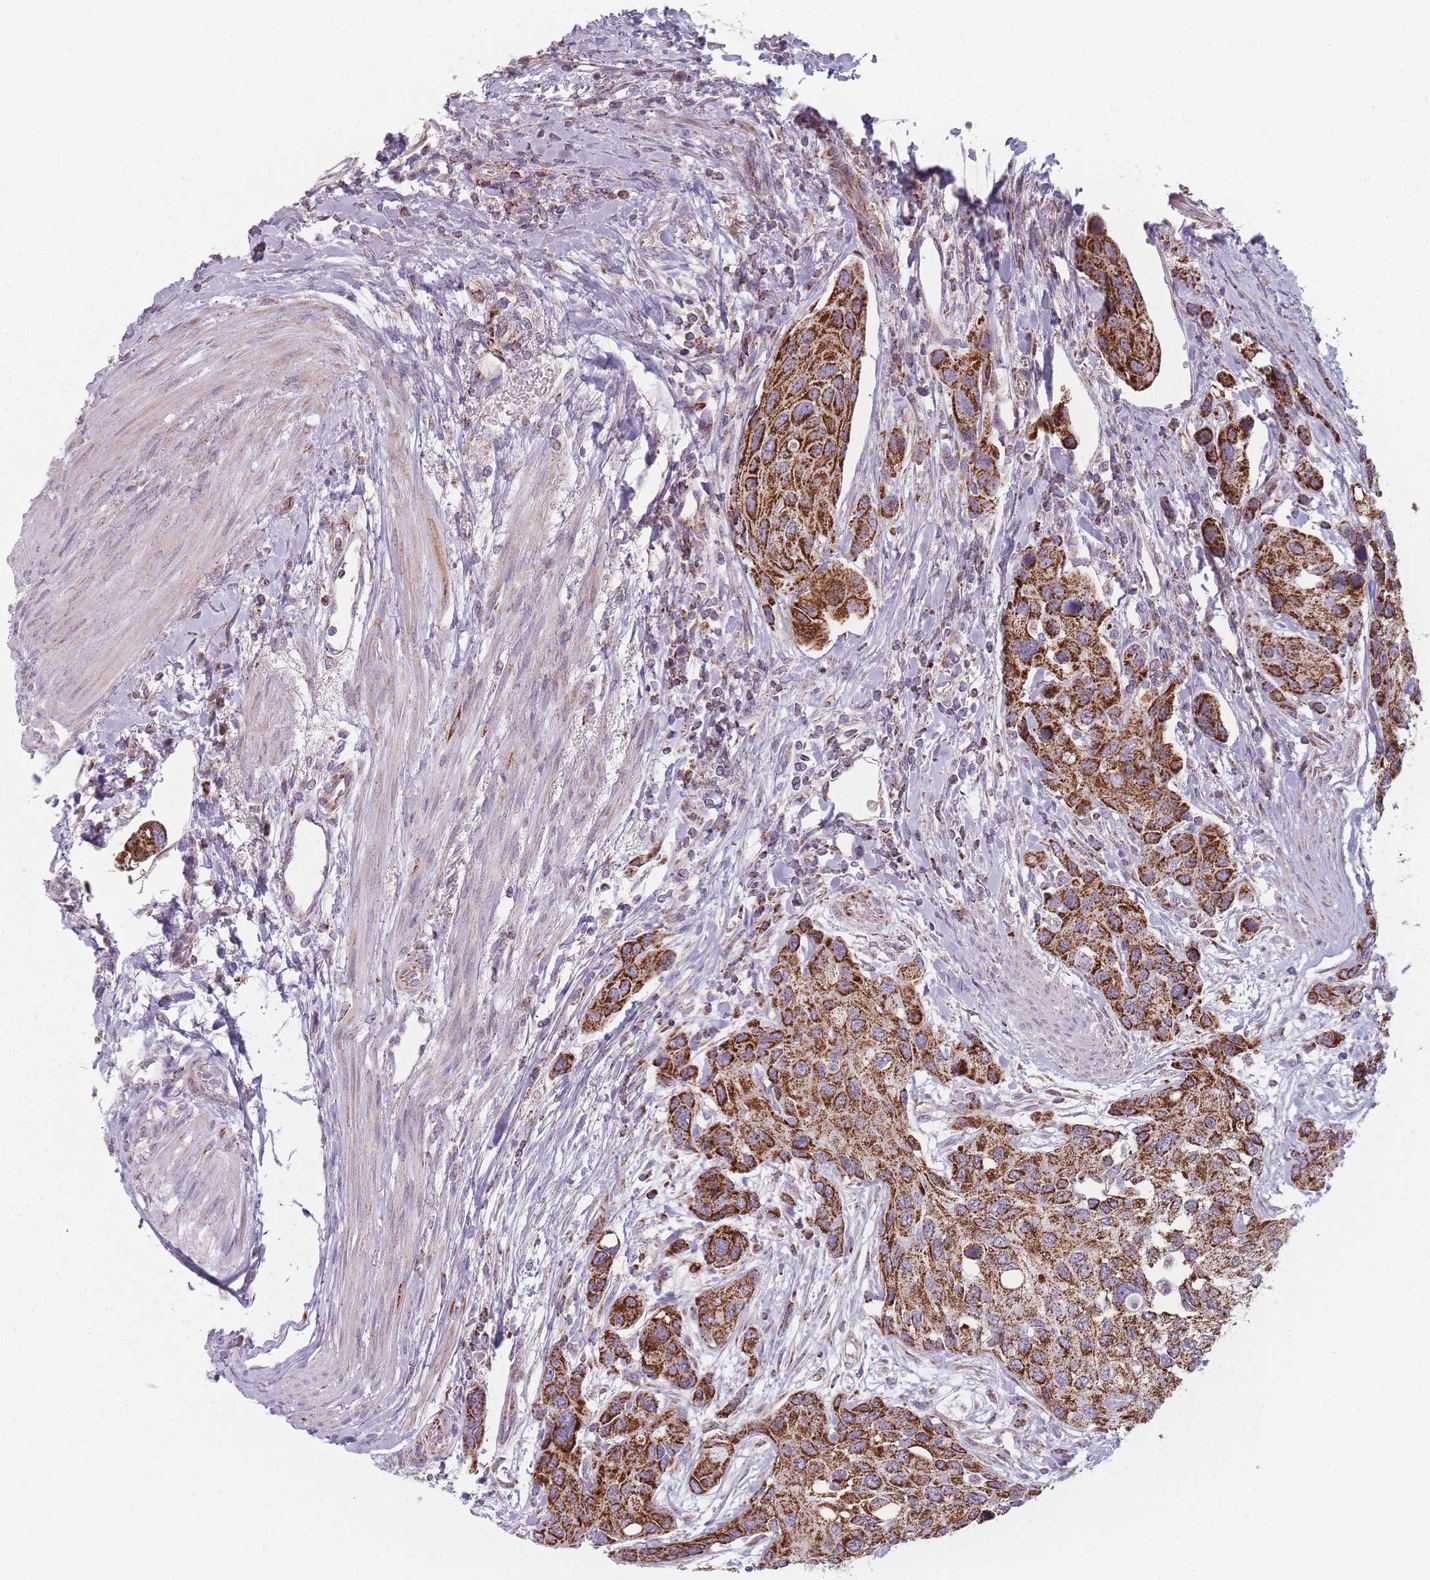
{"staining": {"intensity": "strong", "quantity": ">75%", "location": "cytoplasmic/membranous"}, "tissue": "urothelial cancer", "cell_type": "Tumor cells", "image_type": "cancer", "snomed": [{"axis": "morphology", "description": "Normal tissue, NOS"}, {"axis": "morphology", "description": "Urothelial carcinoma, High grade"}, {"axis": "topography", "description": "Vascular tissue"}, {"axis": "topography", "description": "Urinary bladder"}], "caption": "Immunohistochemistry staining of urothelial cancer, which displays high levels of strong cytoplasmic/membranous expression in approximately >75% of tumor cells indicating strong cytoplasmic/membranous protein staining. The staining was performed using DAB (brown) for protein detection and nuclei were counterstained in hematoxylin (blue).", "gene": "DCHS1", "patient": {"sex": "female", "age": 56}}